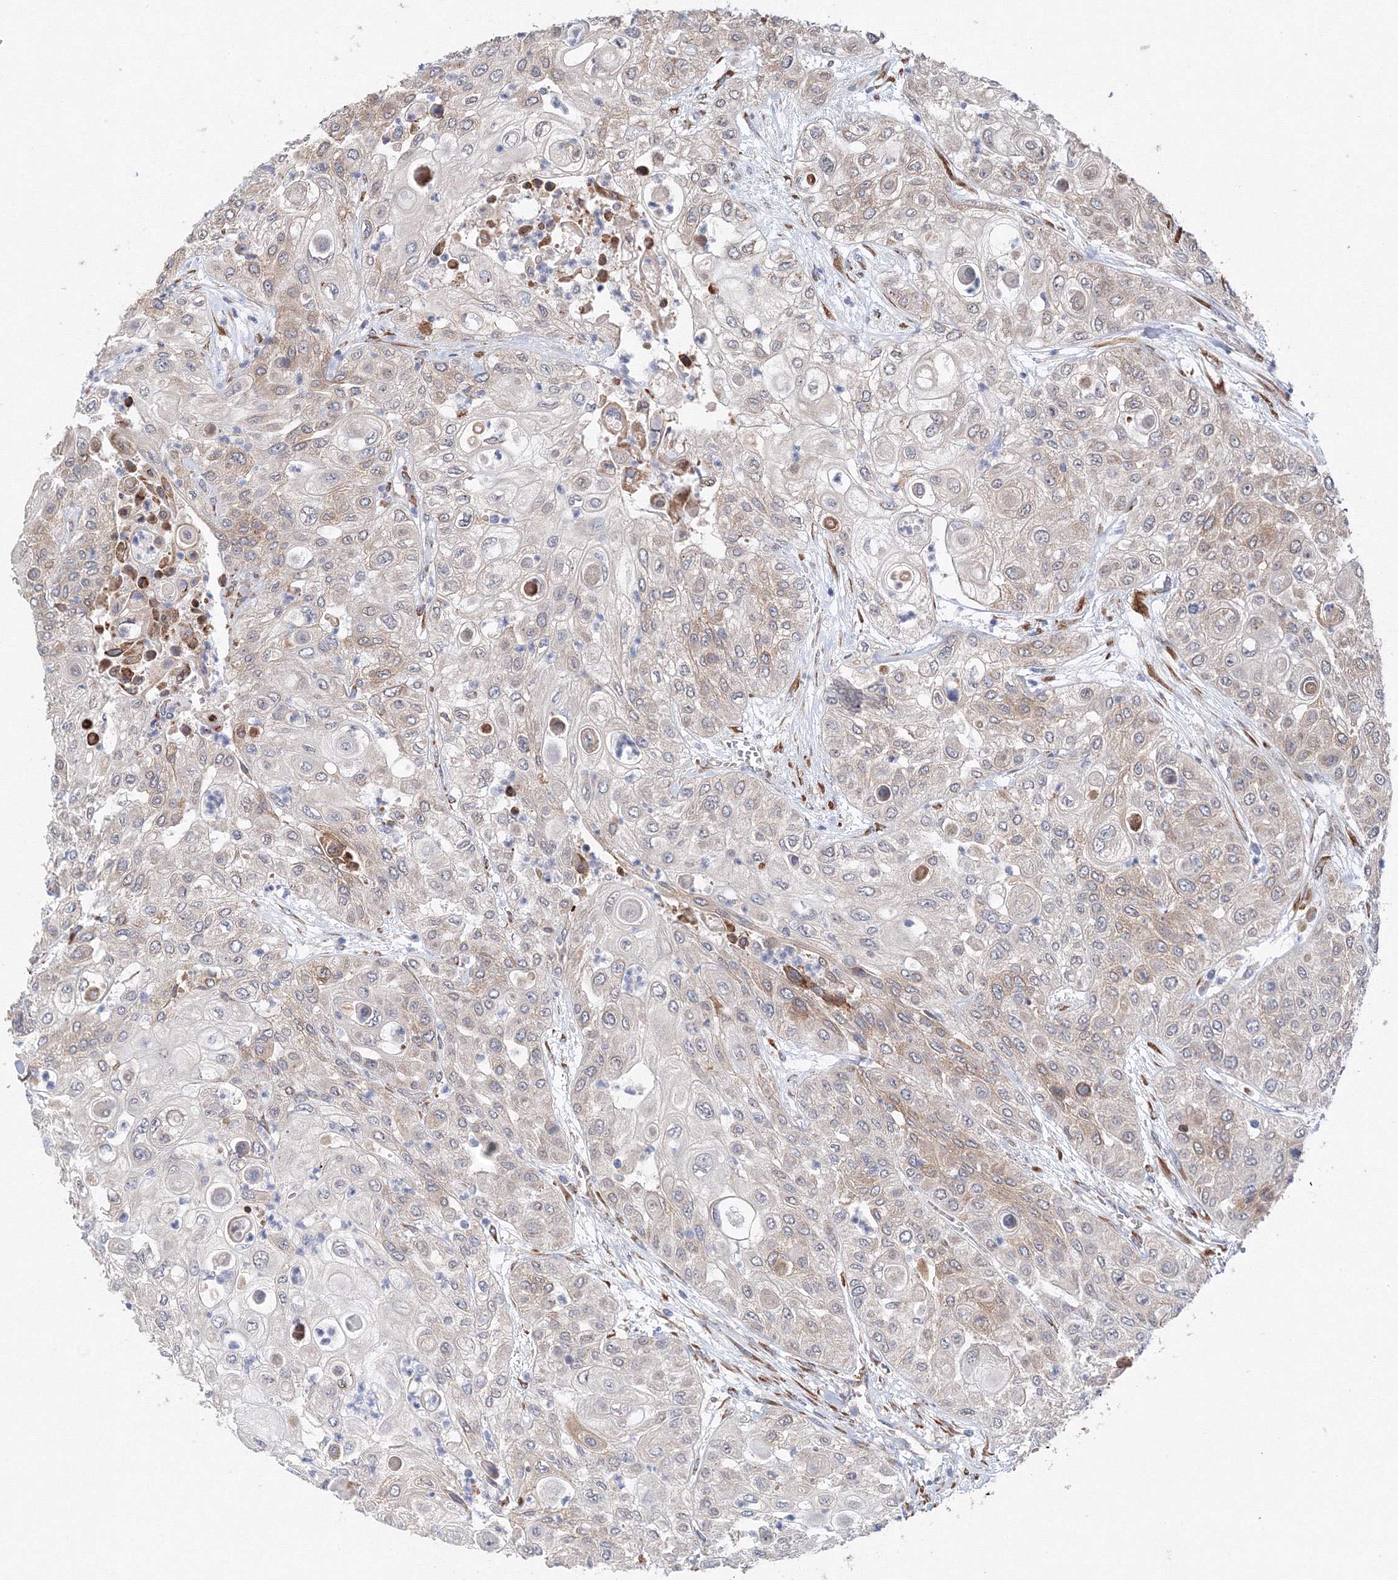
{"staining": {"intensity": "weak", "quantity": "<25%", "location": "cytoplasmic/membranous"}, "tissue": "urothelial cancer", "cell_type": "Tumor cells", "image_type": "cancer", "snomed": [{"axis": "morphology", "description": "Urothelial carcinoma, High grade"}, {"axis": "topography", "description": "Urinary bladder"}], "caption": "Photomicrograph shows no significant protein staining in tumor cells of urothelial cancer.", "gene": "DIS3L2", "patient": {"sex": "female", "age": 79}}